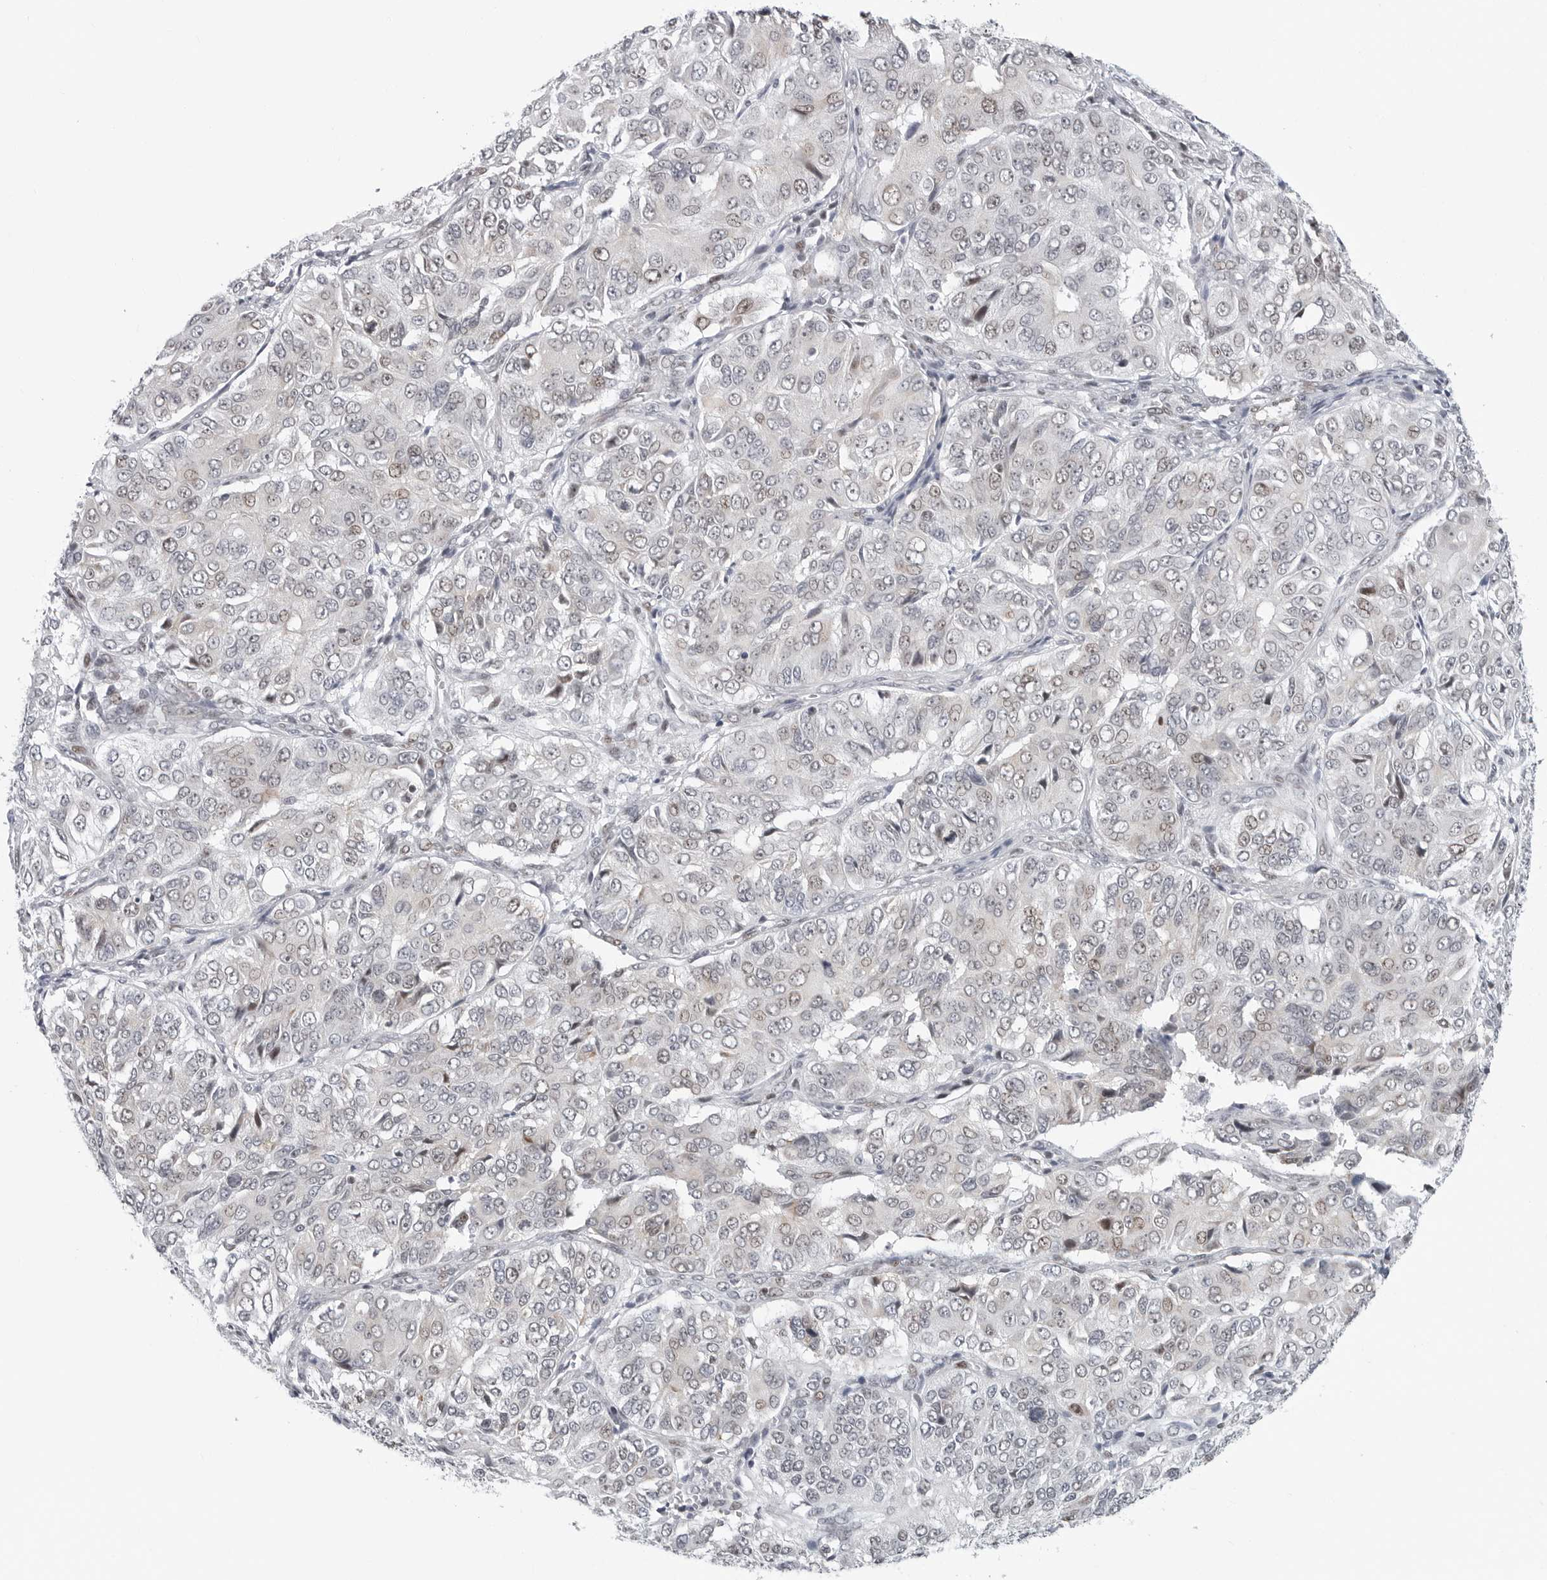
{"staining": {"intensity": "weak", "quantity": "<25%", "location": "nuclear"}, "tissue": "ovarian cancer", "cell_type": "Tumor cells", "image_type": "cancer", "snomed": [{"axis": "morphology", "description": "Carcinoma, endometroid"}, {"axis": "topography", "description": "Ovary"}], "caption": "A high-resolution photomicrograph shows immunohistochemistry staining of ovarian cancer (endometroid carcinoma), which reveals no significant expression in tumor cells.", "gene": "FAM135B", "patient": {"sex": "female", "age": 51}}